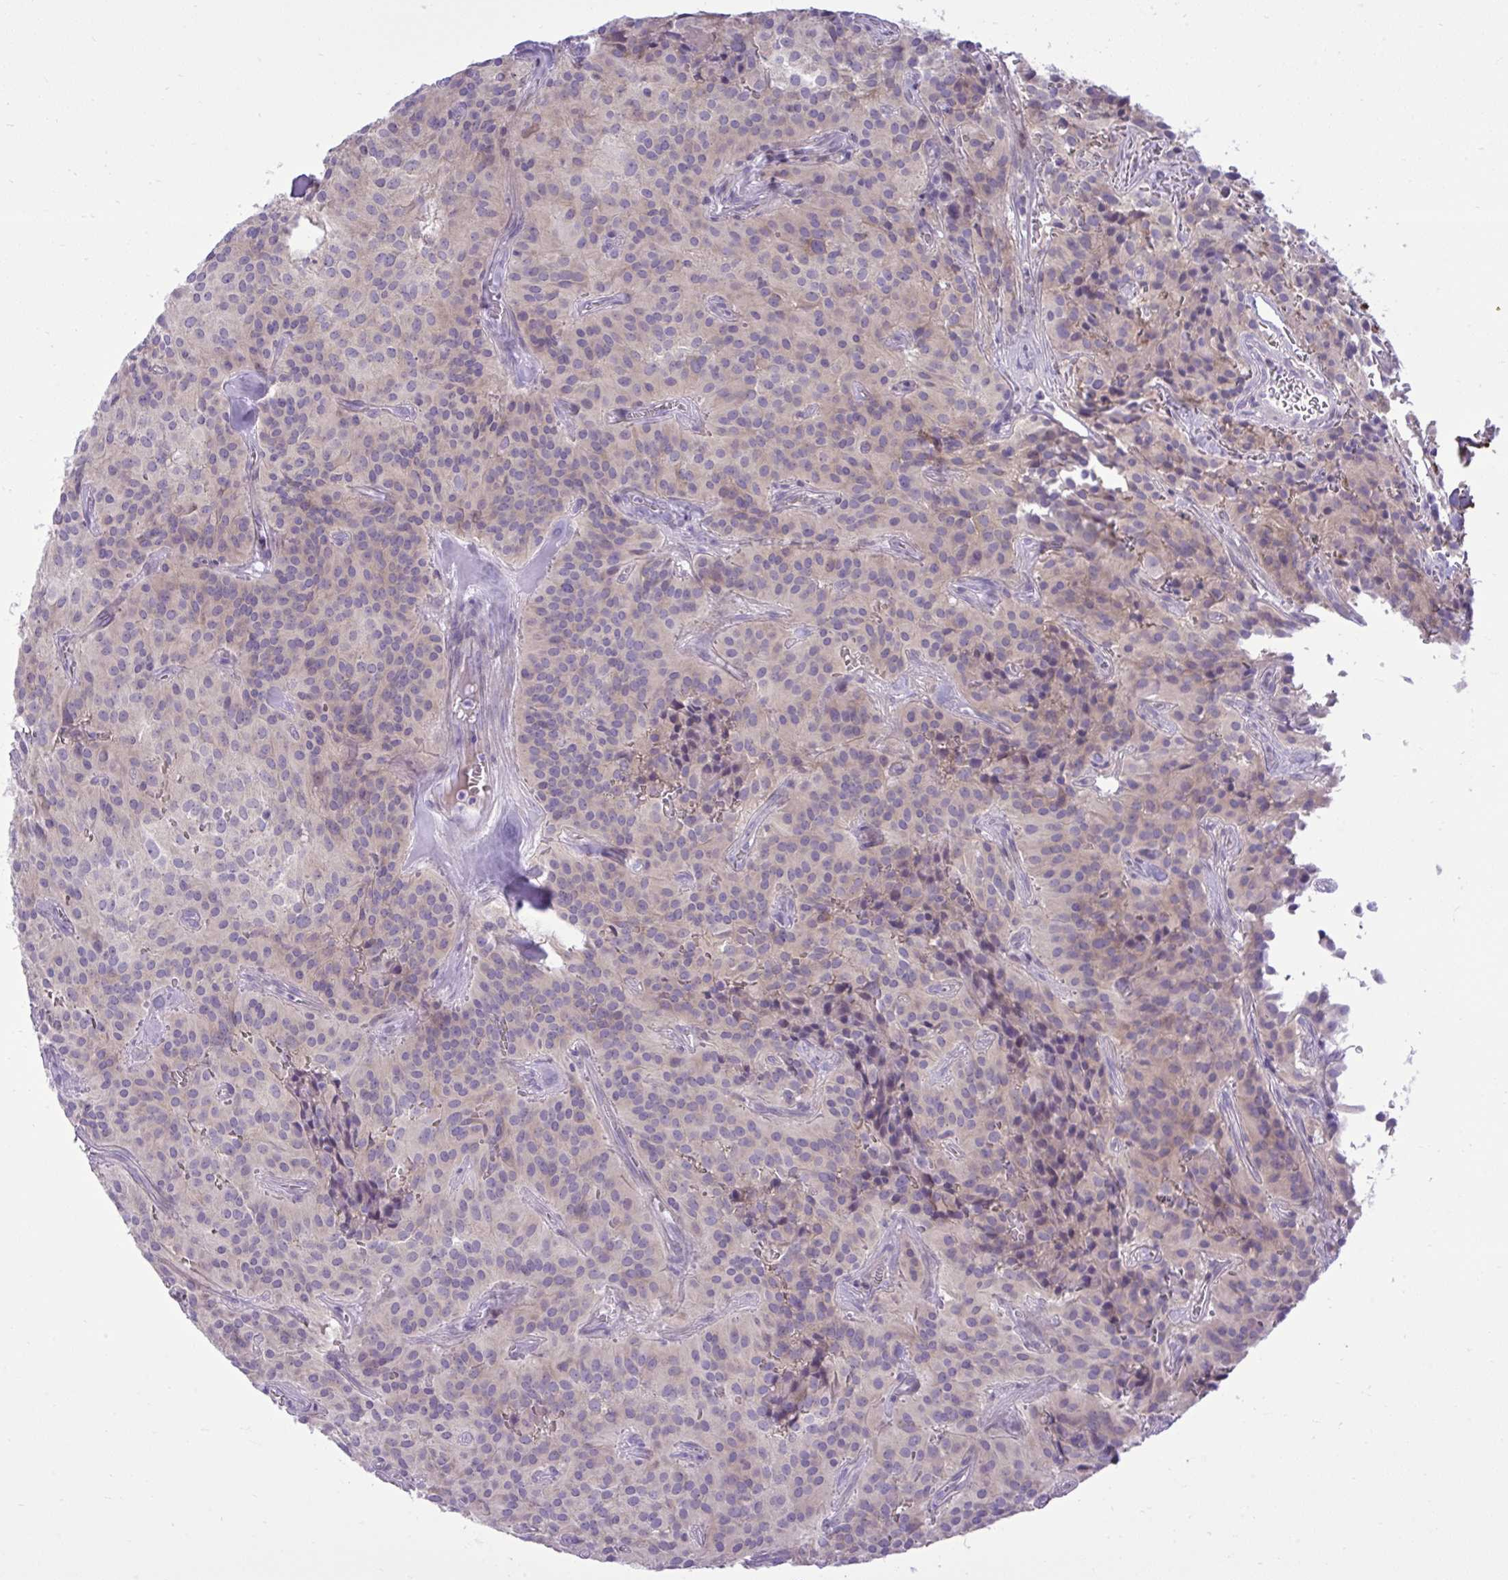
{"staining": {"intensity": "negative", "quantity": "none", "location": "none"}, "tissue": "glioma", "cell_type": "Tumor cells", "image_type": "cancer", "snomed": [{"axis": "morphology", "description": "Glioma, malignant, Low grade"}, {"axis": "topography", "description": "Brain"}], "caption": "Glioma was stained to show a protein in brown. There is no significant positivity in tumor cells.", "gene": "SPAG1", "patient": {"sex": "male", "age": 42}}